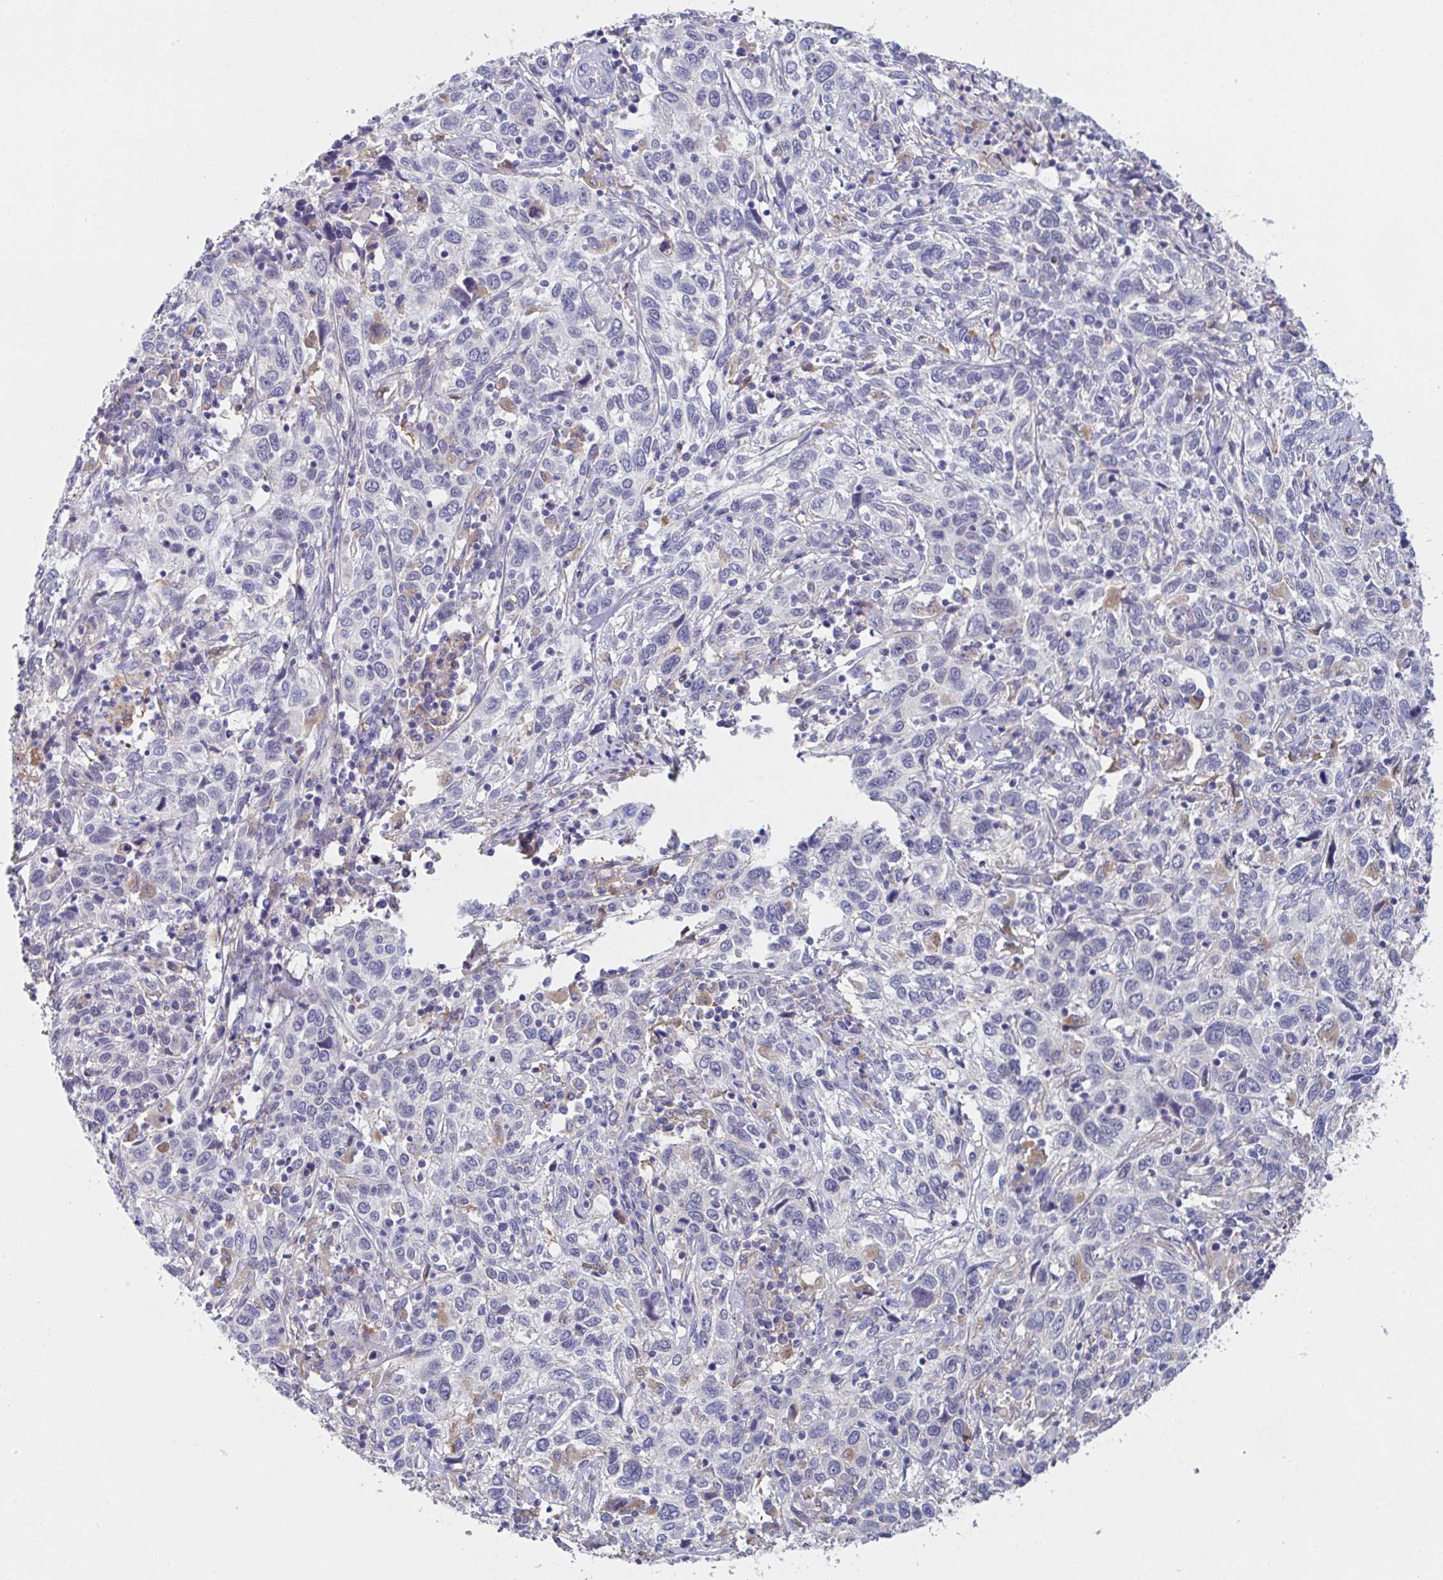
{"staining": {"intensity": "negative", "quantity": "none", "location": "none"}, "tissue": "cervical cancer", "cell_type": "Tumor cells", "image_type": "cancer", "snomed": [{"axis": "morphology", "description": "Squamous cell carcinoma, NOS"}, {"axis": "topography", "description": "Cervix"}], "caption": "IHC micrograph of neoplastic tissue: human squamous cell carcinoma (cervical) stained with DAB demonstrates no significant protein positivity in tumor cells. (Immunohistochemistry, brightfield microscopy, high magnification).", "gene": "TFAP2C", "patient": {"sex": "female", "age": 46}}